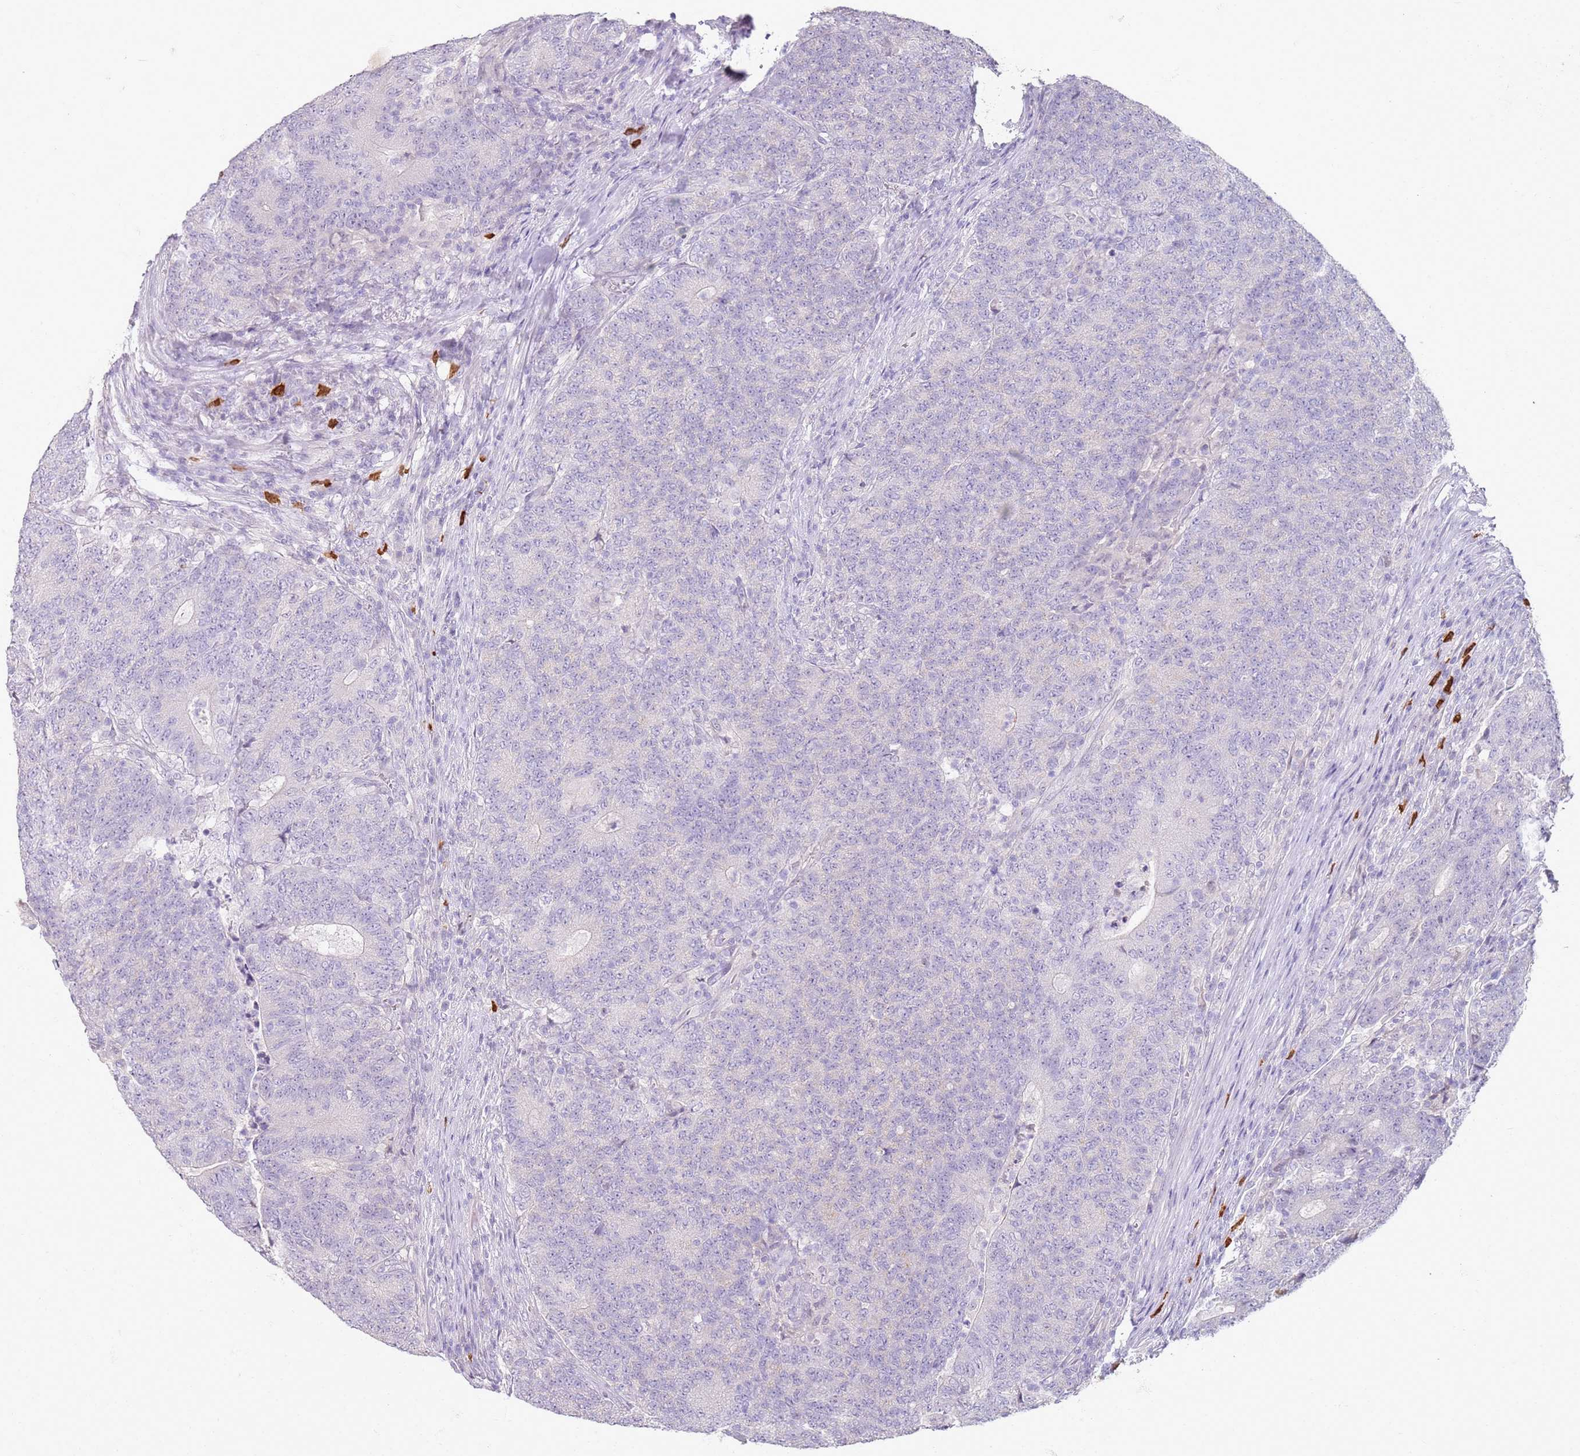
{"staining": {"intensity": "negative", "quantity": "none", "location": "none"}, "tissue": "colorectal cancer", "cell_type": "Tumor cells", "image_type": "cancer", "snomed": [{"axis": "morphology", "description": "Adenocarcinoma, NOS"}, {"axis": "topography", "description": "Colon"}], "caption": "Immunohistochemistry (IHC) photomicrograph of neoplastic tissue: adenocarcinoma (colorectal) stained with DAB (3,3'-diaminobenzidine) demonstrates no significant protein expression in tumor cells.", "gene": "CD40LG", "patient": {"sex": "female", "age": 75}}